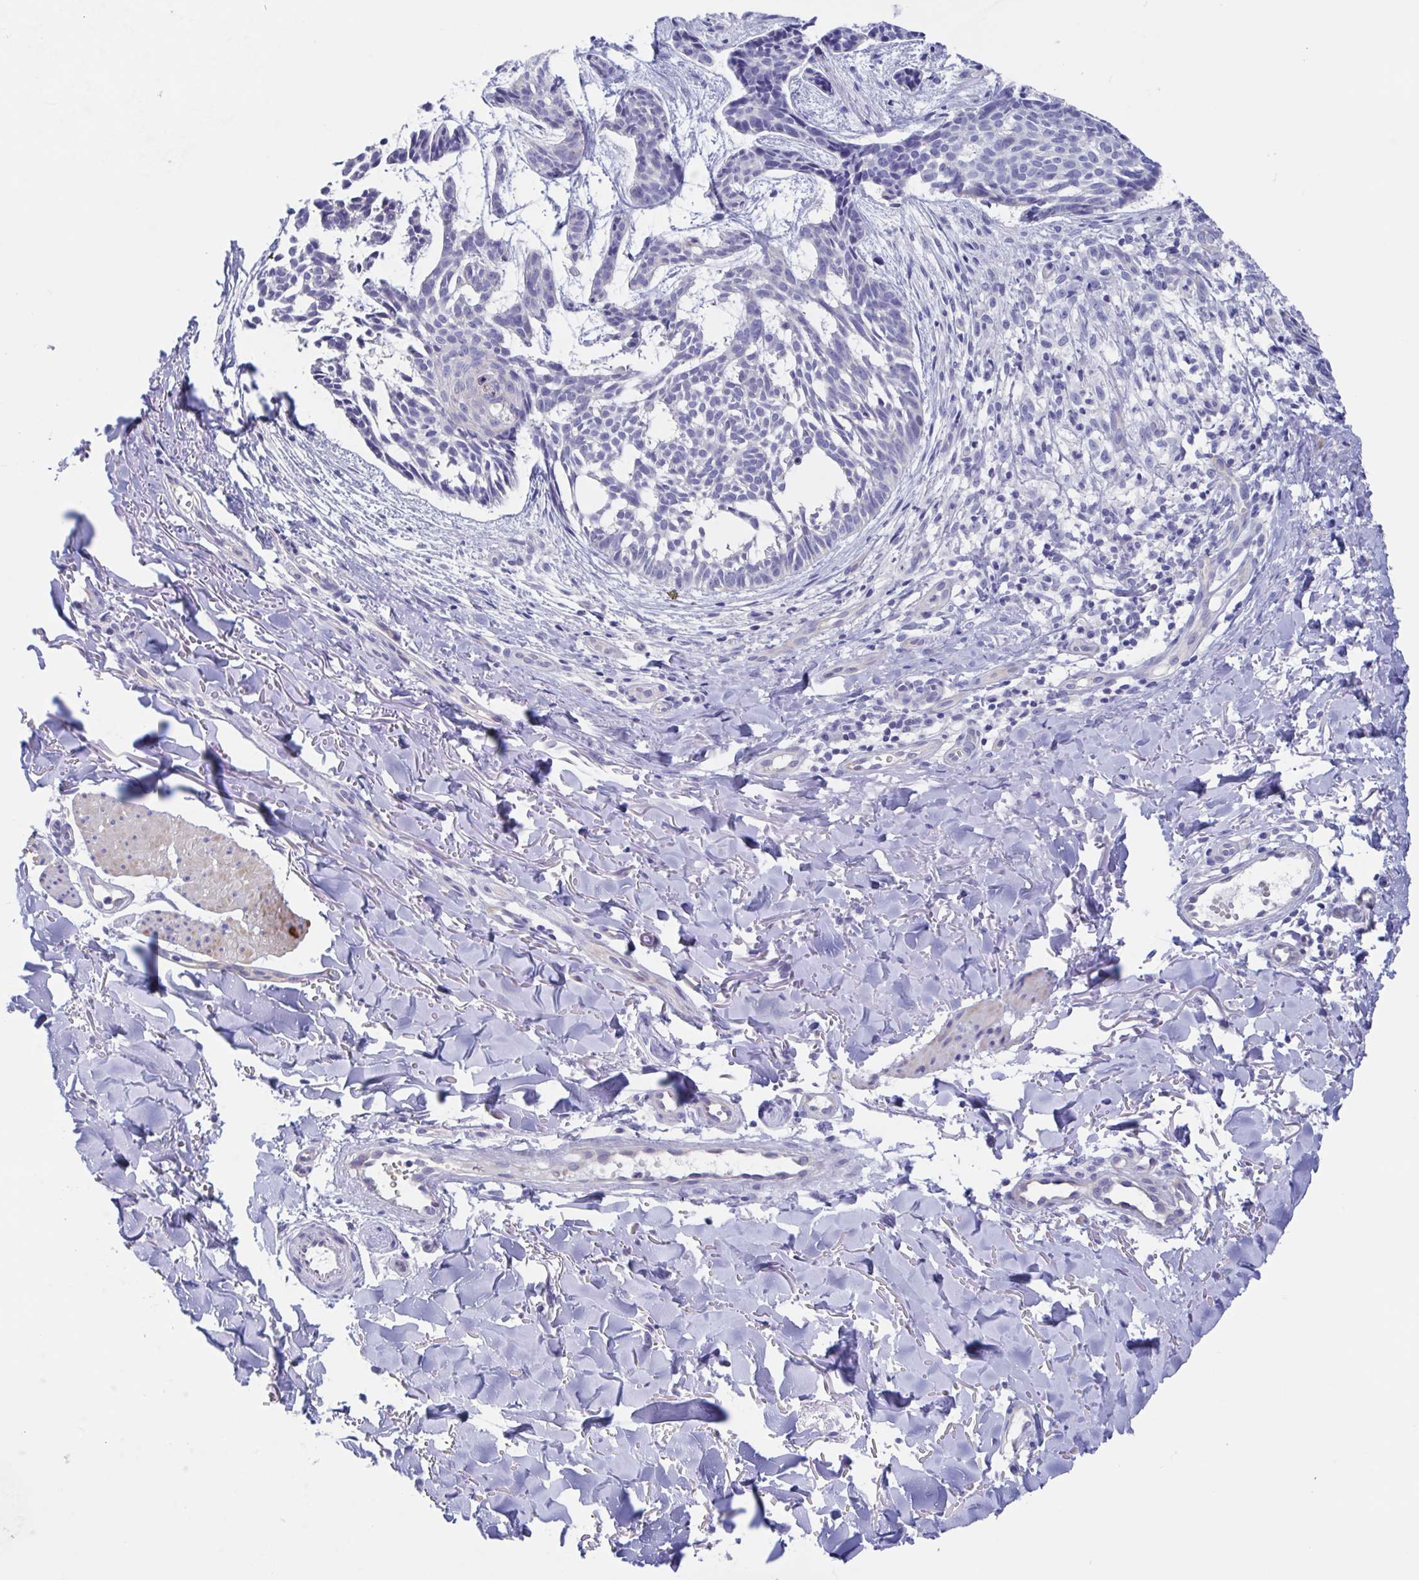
{"staining": {"intensity": "negative", "quantity": "none", "location": "none"}, "tissue": "skin cancer", "cell_type": "Tumor cells", "image_type": "cancer", "snomed": [{"axis": "morphology", "description": "Basal cell carcinoma"}, {"axis": "topography", "description": "Skin"}], "caption": "The photomicrograph shows no staining of tumor cells in skin cancer (basal cell carcinoma).", "gene": "TEX12", "patient": {"sex": "male", "age": 78}}